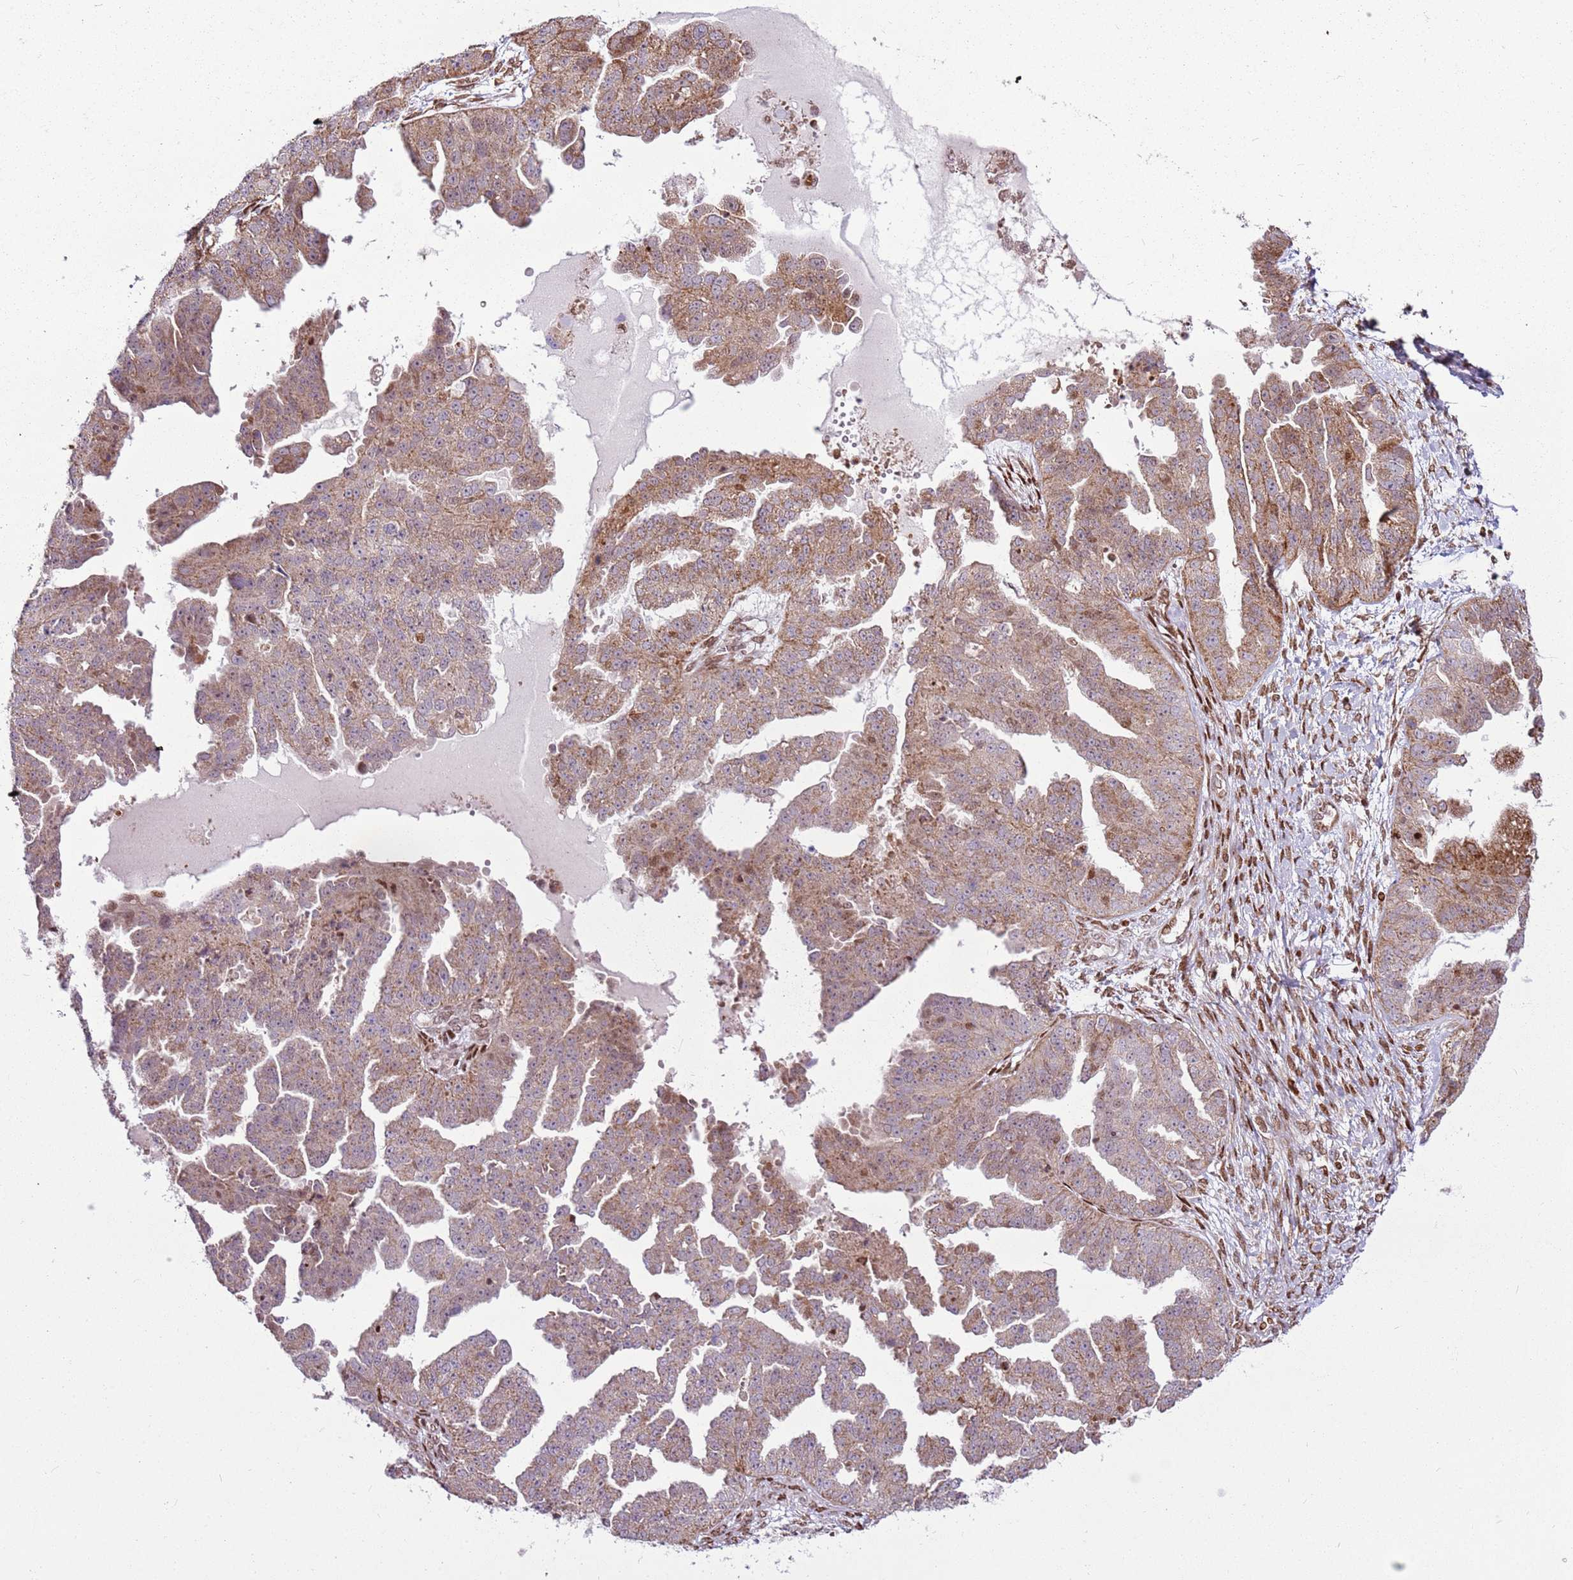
{"staining": {"intensity": "moderate", "quantity": ">75%", "location": "cytoplasmic/membranous"}, "tissue": "ovarian cancer", "cell_type": "Tumor cells", "image_type": "cancer", "snomed": [{"axis": "morphology", "description": "Cystadenocarcinoma, serous, NOS"}, {"axis": "topography", "description": "Ovary"}], "caption": "DAB (3,3'-diaminobenzidine) immunohistochemical staining of human serous cystadenocarcinoma (ovarian) exhibits moderate cytoplasmic/membranous protein staining in about >75% of tumor cells.", "gene": "PCTP", "patient": {"sex": "female", "age": 58}}